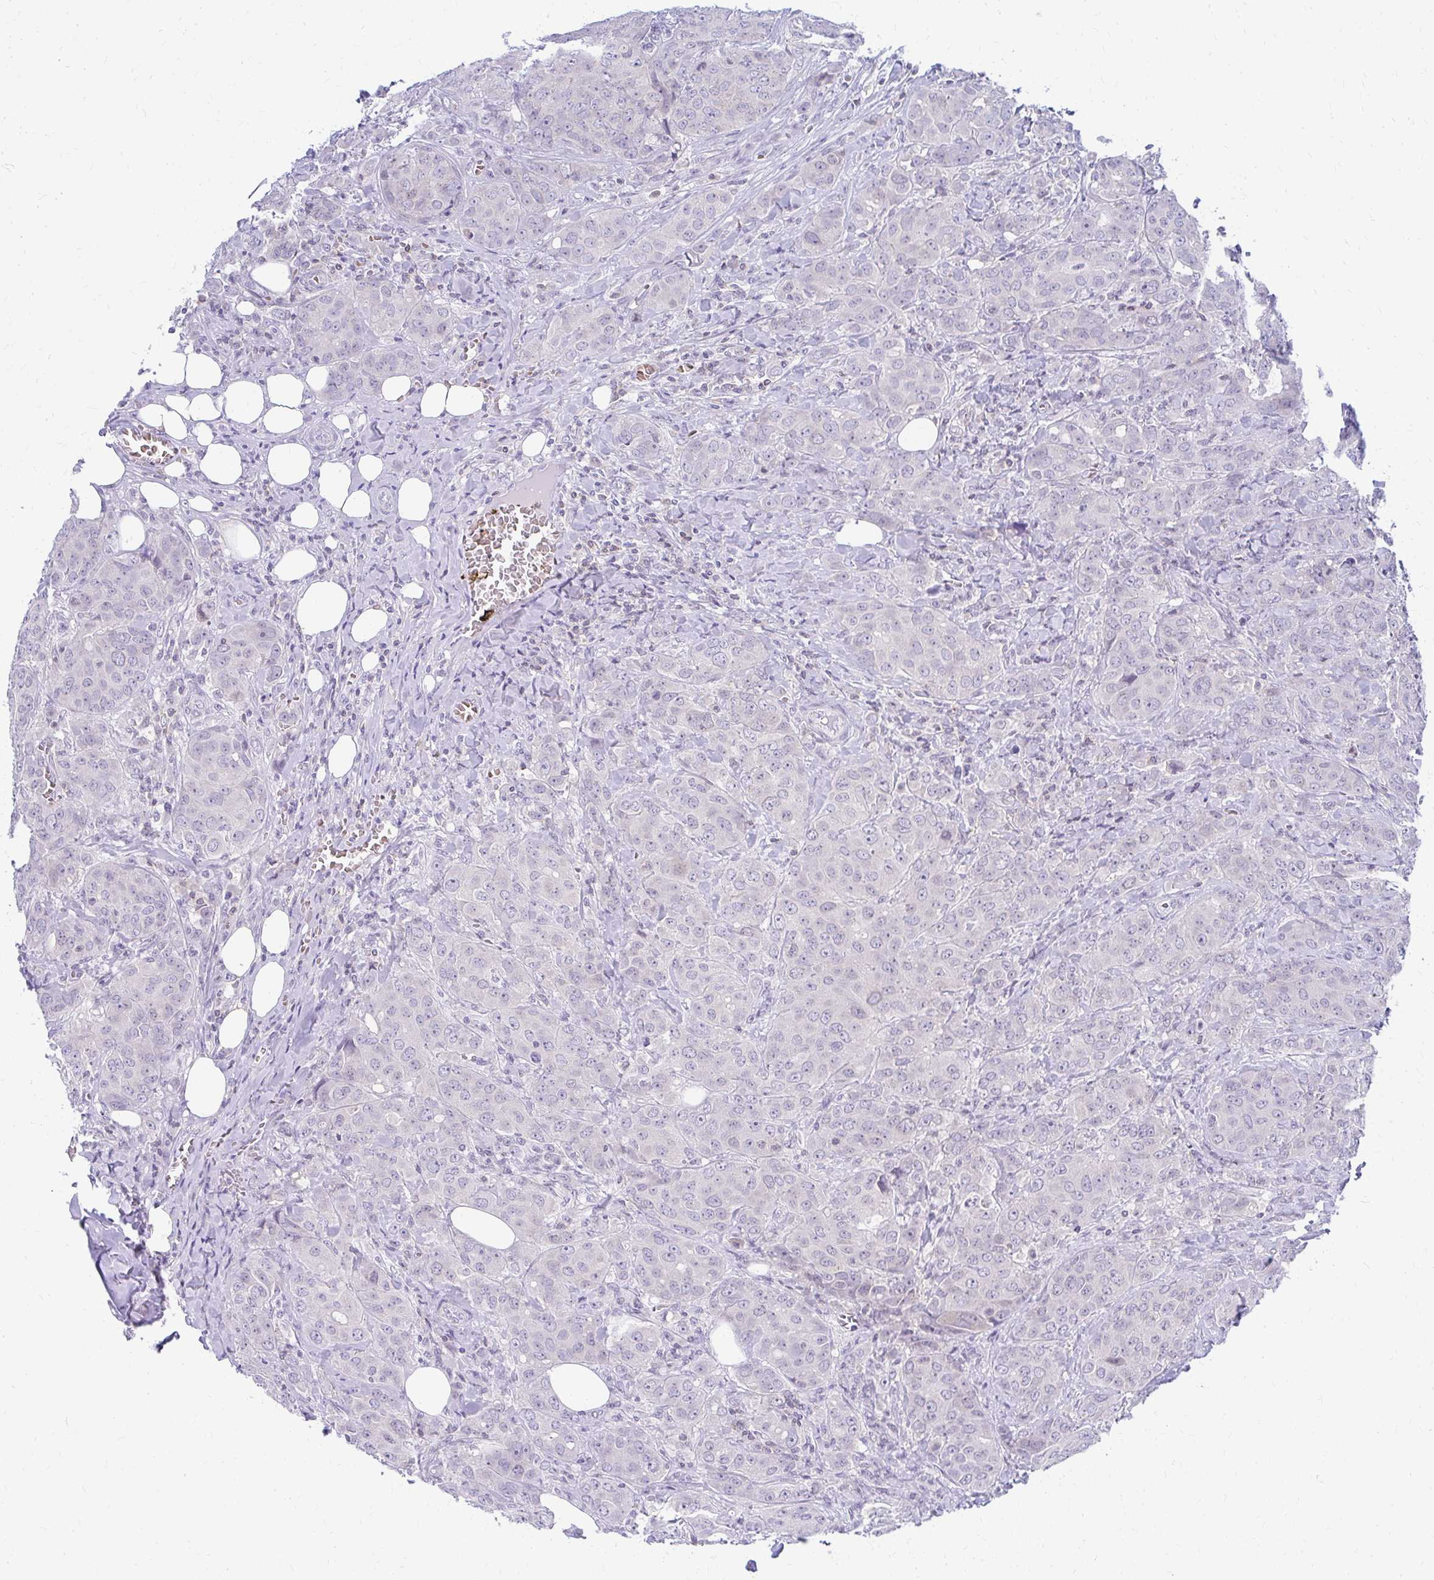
{"staining": {"intensity": "negative", "quantity": "none", "location": "none"}, "tissue": "breast cancer", "cell_type": "Tumor cells", "image_type": "cancer", "snomed": [{"axis": "morphology", "description": "Duct carcinoma"}, {"axis": "topography", "description": "Breast"}], "caption": "This photomicrograph is of breast cancer (invasive ductal carcinoma) stained with immunohistochemistry to label a protein in brown with the nuclei are counter-stained blue. There is no staining in tumor cells. The staining was performed using DAB (3,3'-diaminobenzidine) to visualize the protein expression in brown, while the nuclei were stained in blue with hematoxylin (Magnification: 20x).", "gene": "RADIL", "patient": {"sex": "female", "age": 43}}